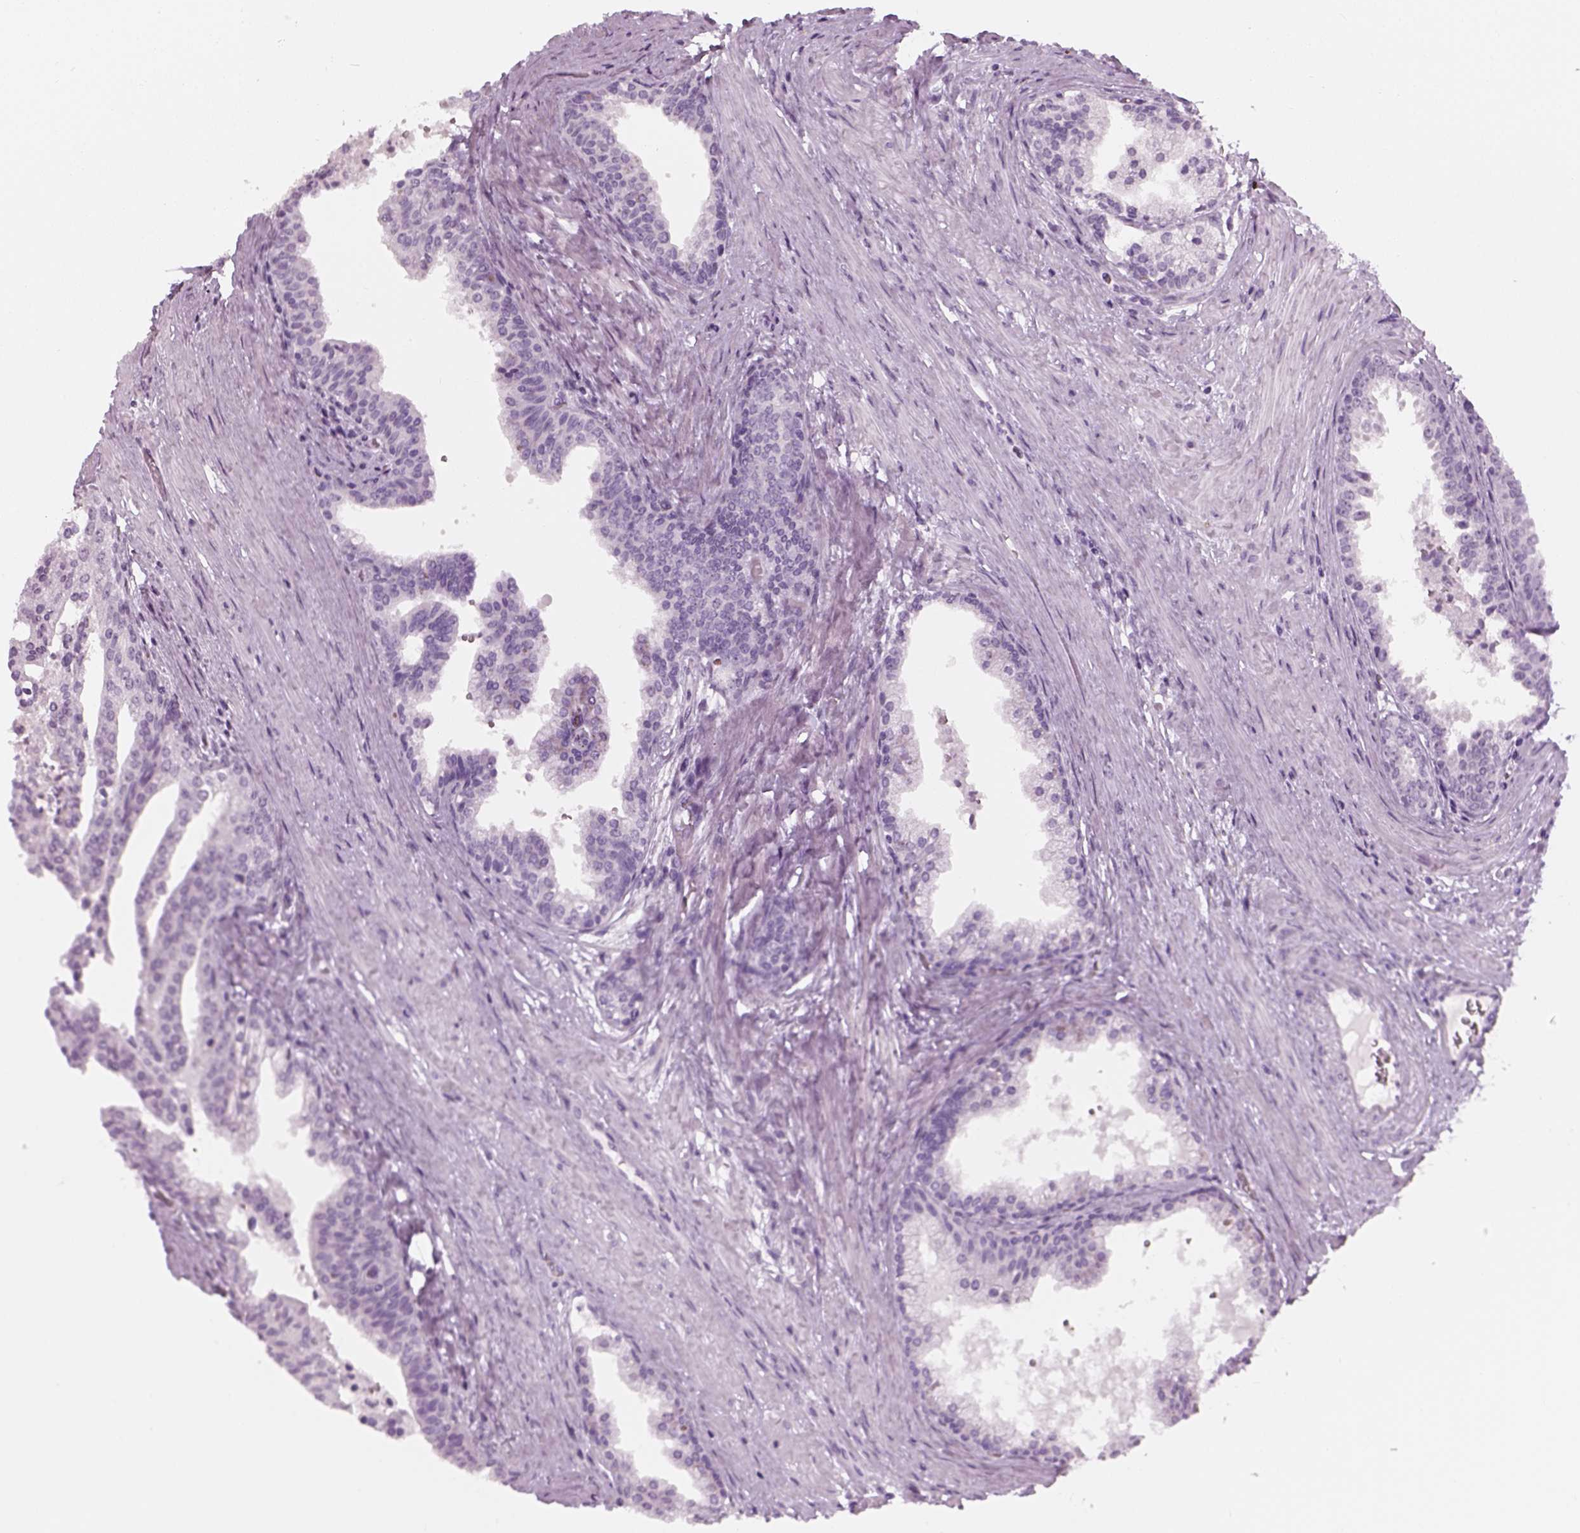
{"staining": {"intensity": "negative", "quantity": "none", "location": "none"}, "tissue": "prostate cancer", "cell_type": "Tumor cells", "image_type": "cancer", "snomed": [{"axis": "morphology", "description": "Adenocarcinoma, NOS"}, {"axis": "topography", "description": "Prostate and seminal vesicle, NOS"}, {"axis": "topography", "description": "Prostate"}], "caption": "The image exhibits no significant staining in tumor cells of adenocarcinoma (prostate).", "gene": "TH", "patient": {"sex": "male", "age": 44}}